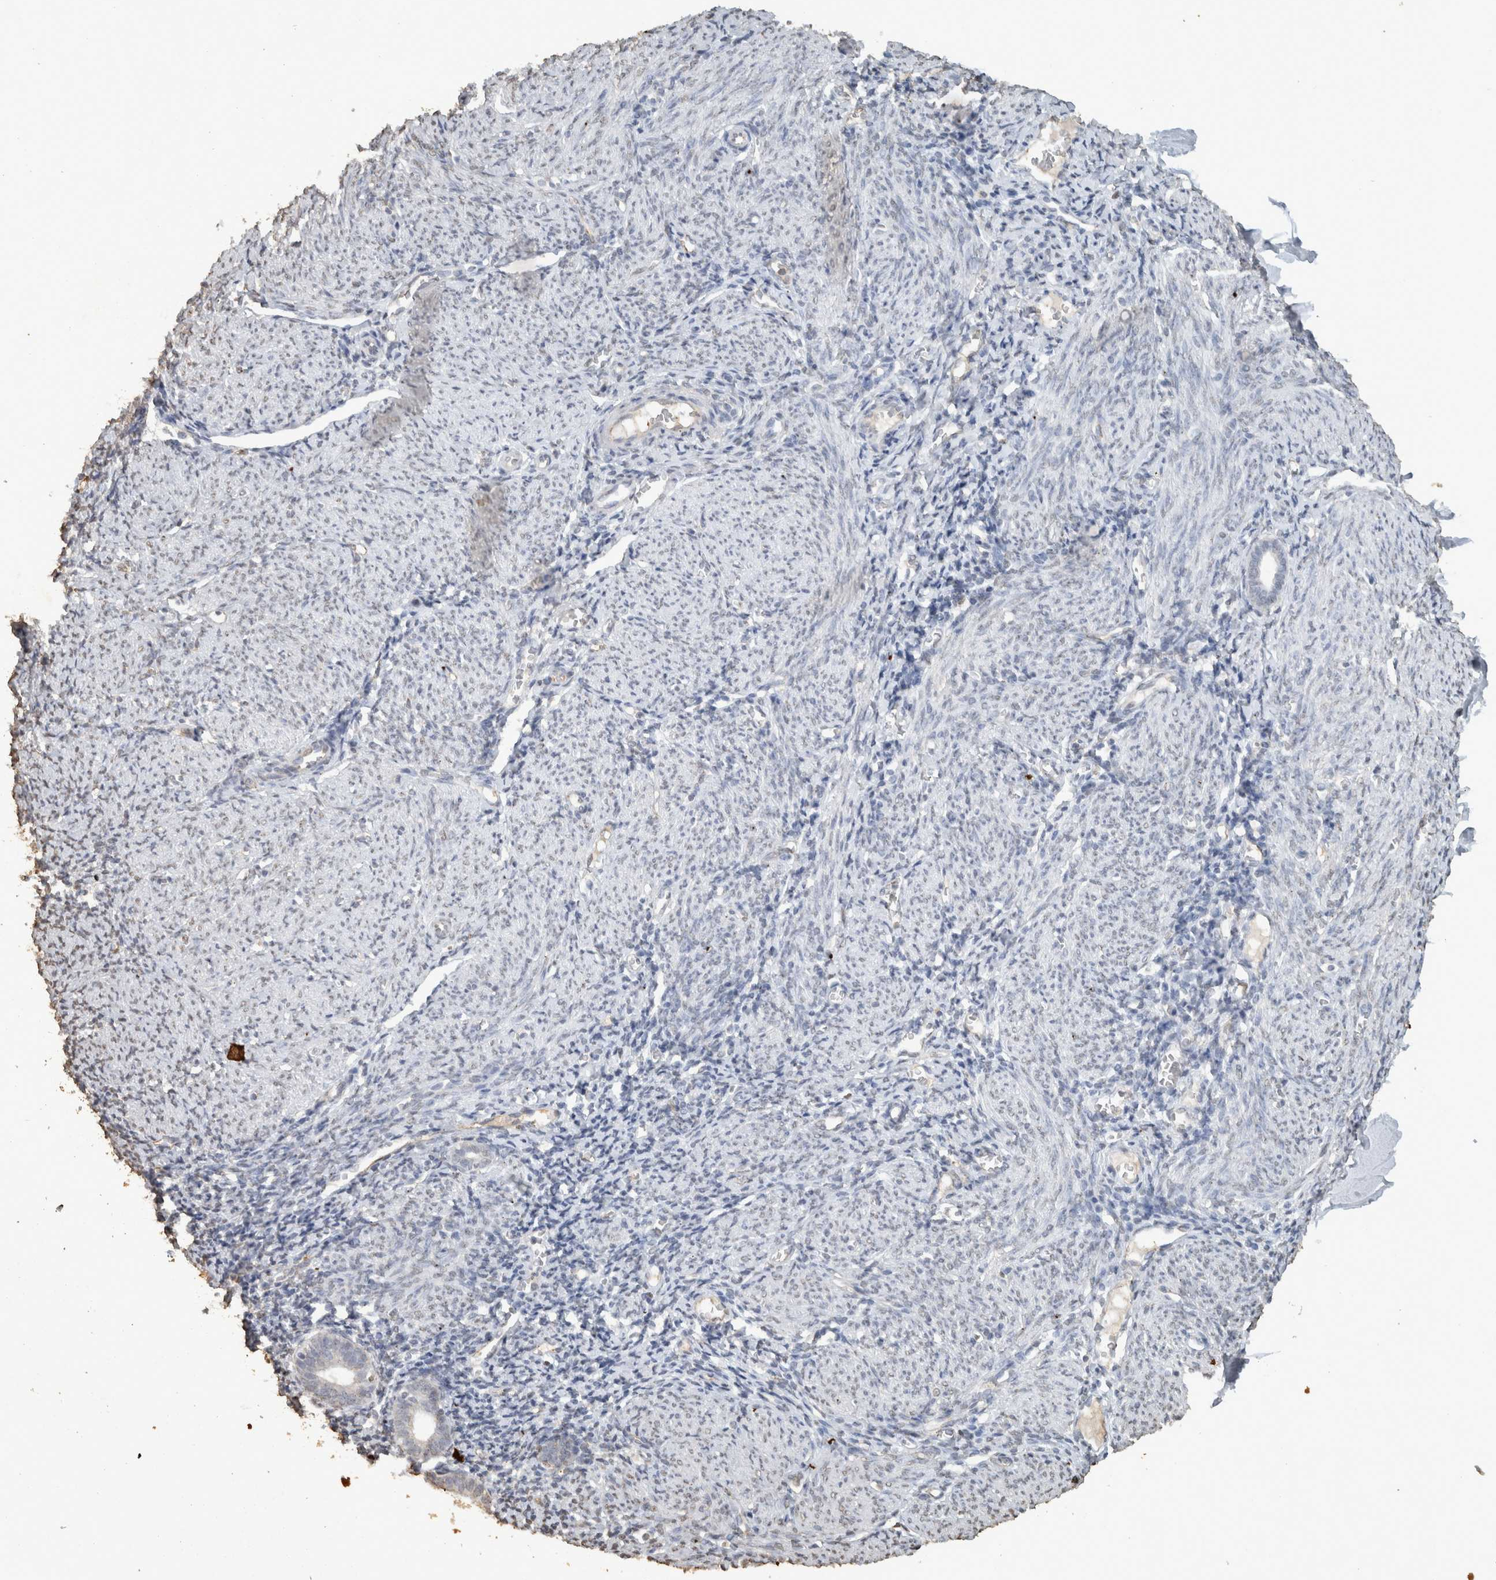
{"staining": {"intensity": "negative", "quantity": "none", "location": "none"}, "tissue": "endometrium", "cell_type": "Cells in endometrial stroma", "image_type": "normal", "snomed": [{"axis": "morphology", "description": "Normal tissue, NOS"}, {"axis": "morphology", "description": "Adenocarcinoma, NOS"}, {"axis": "topography", "description": "Endometrium"}], "caption": "The immunohistochemistry photomicrograph has no significant staining in cells in endometrial stroma of endometrium.", "gene": "HAND2", "patient": {"sex": "female", "age": 57}}